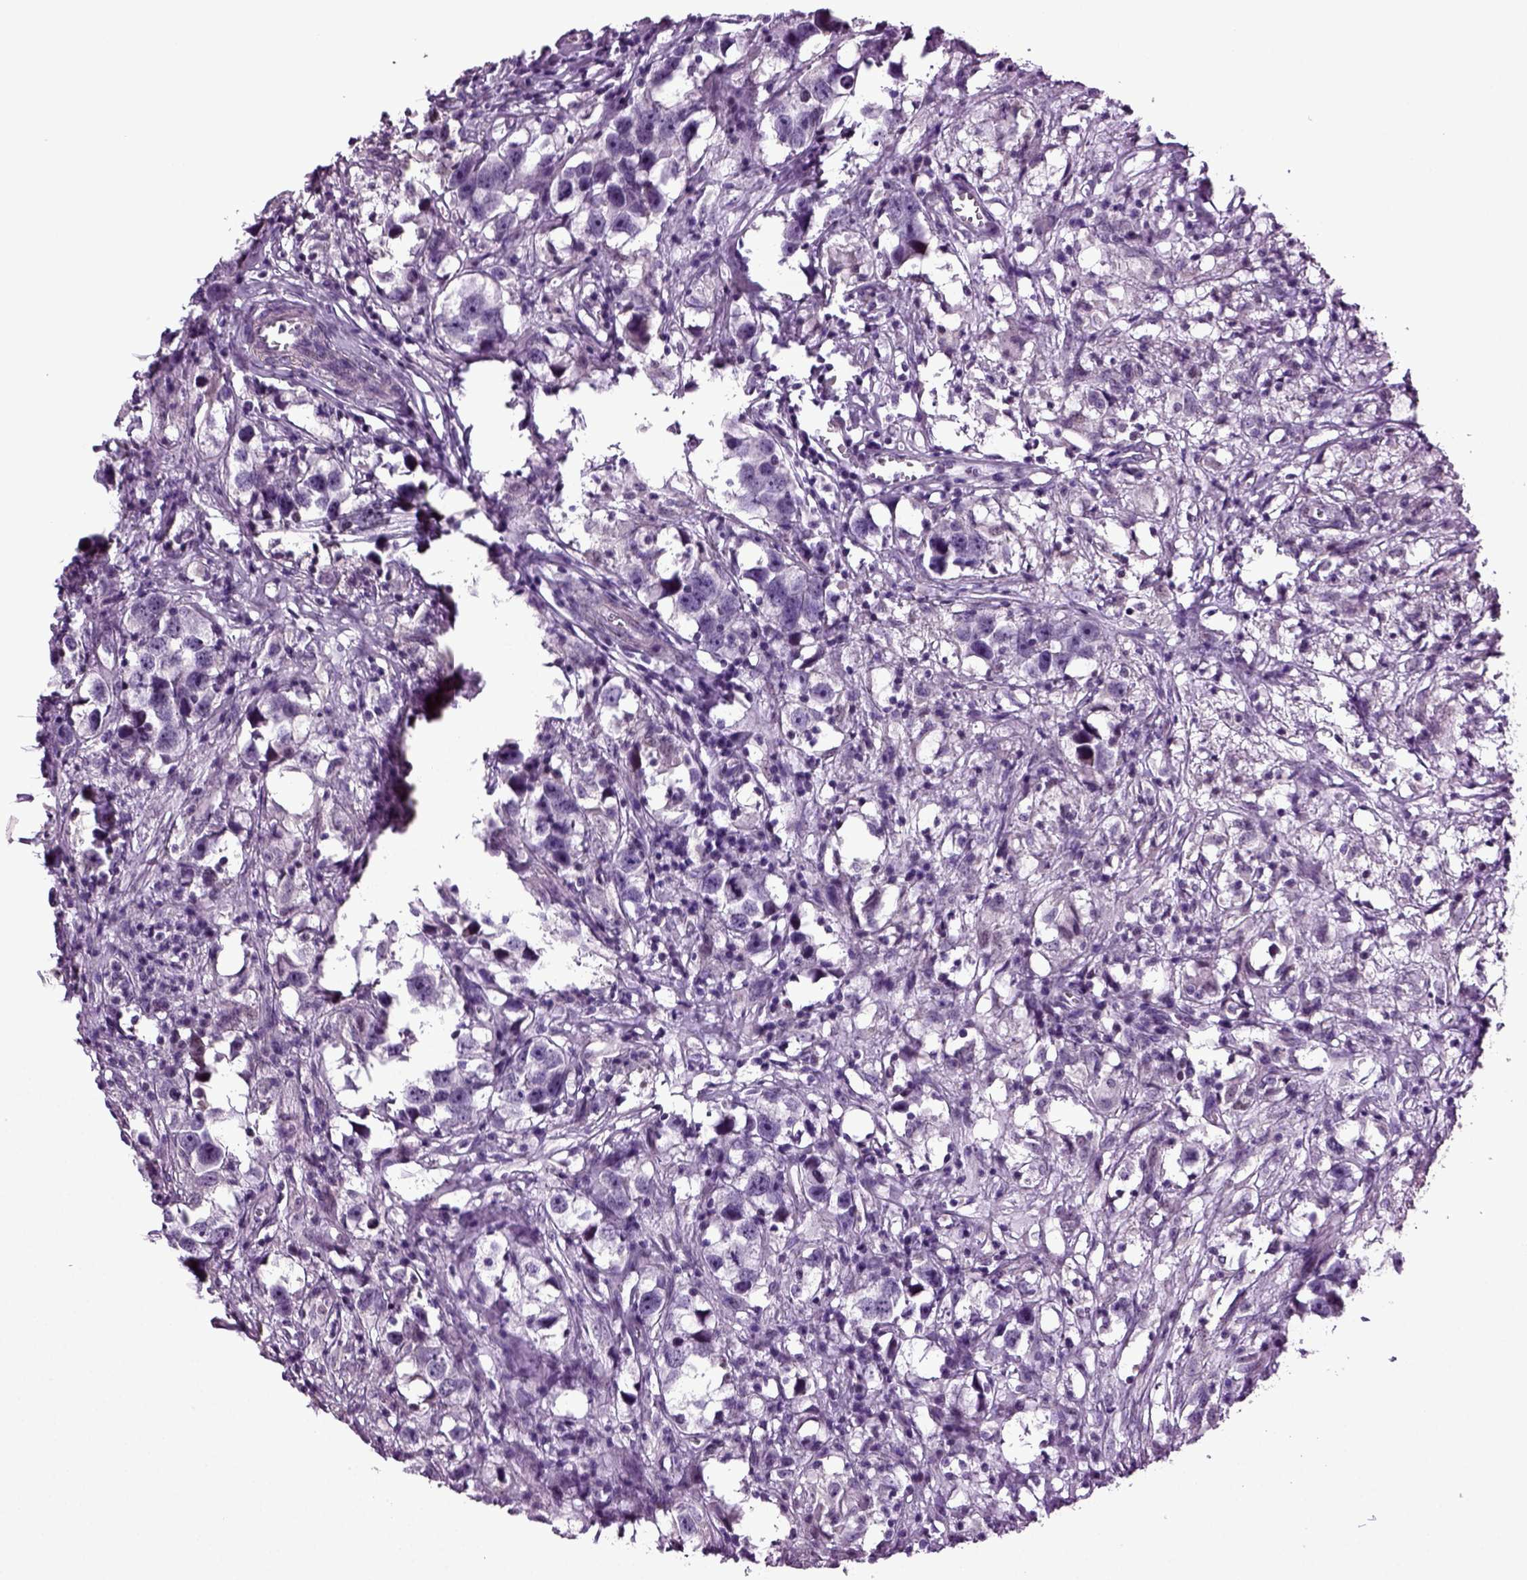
{"staining": {"intensity": "negative", "quantity": "none", "location": "none"}, "tissue": "testis cancer", "cell_type": "Tumor cells", "image_type": "cancer", "snomed": [{"axis": "morphology", "description": "Seminoma, NOS"}, {"axis": "topography", "description": "Testis"}], "caption": "High magnification brightfield microscopy of testis cancer (seminoma) stained with DAB (3,3'-diaminobenzidine) (brown) and counterstained with hematoxylin (blue): tumor cells show no significant positivity. The staining was performed using DAB to visualize the protein expression in brown, while the nuclei were stained in blue with hematoxylin (Magnification: 20x).", "gene": "HAGHL", "patient": {"sex": "male", "age": 49}}